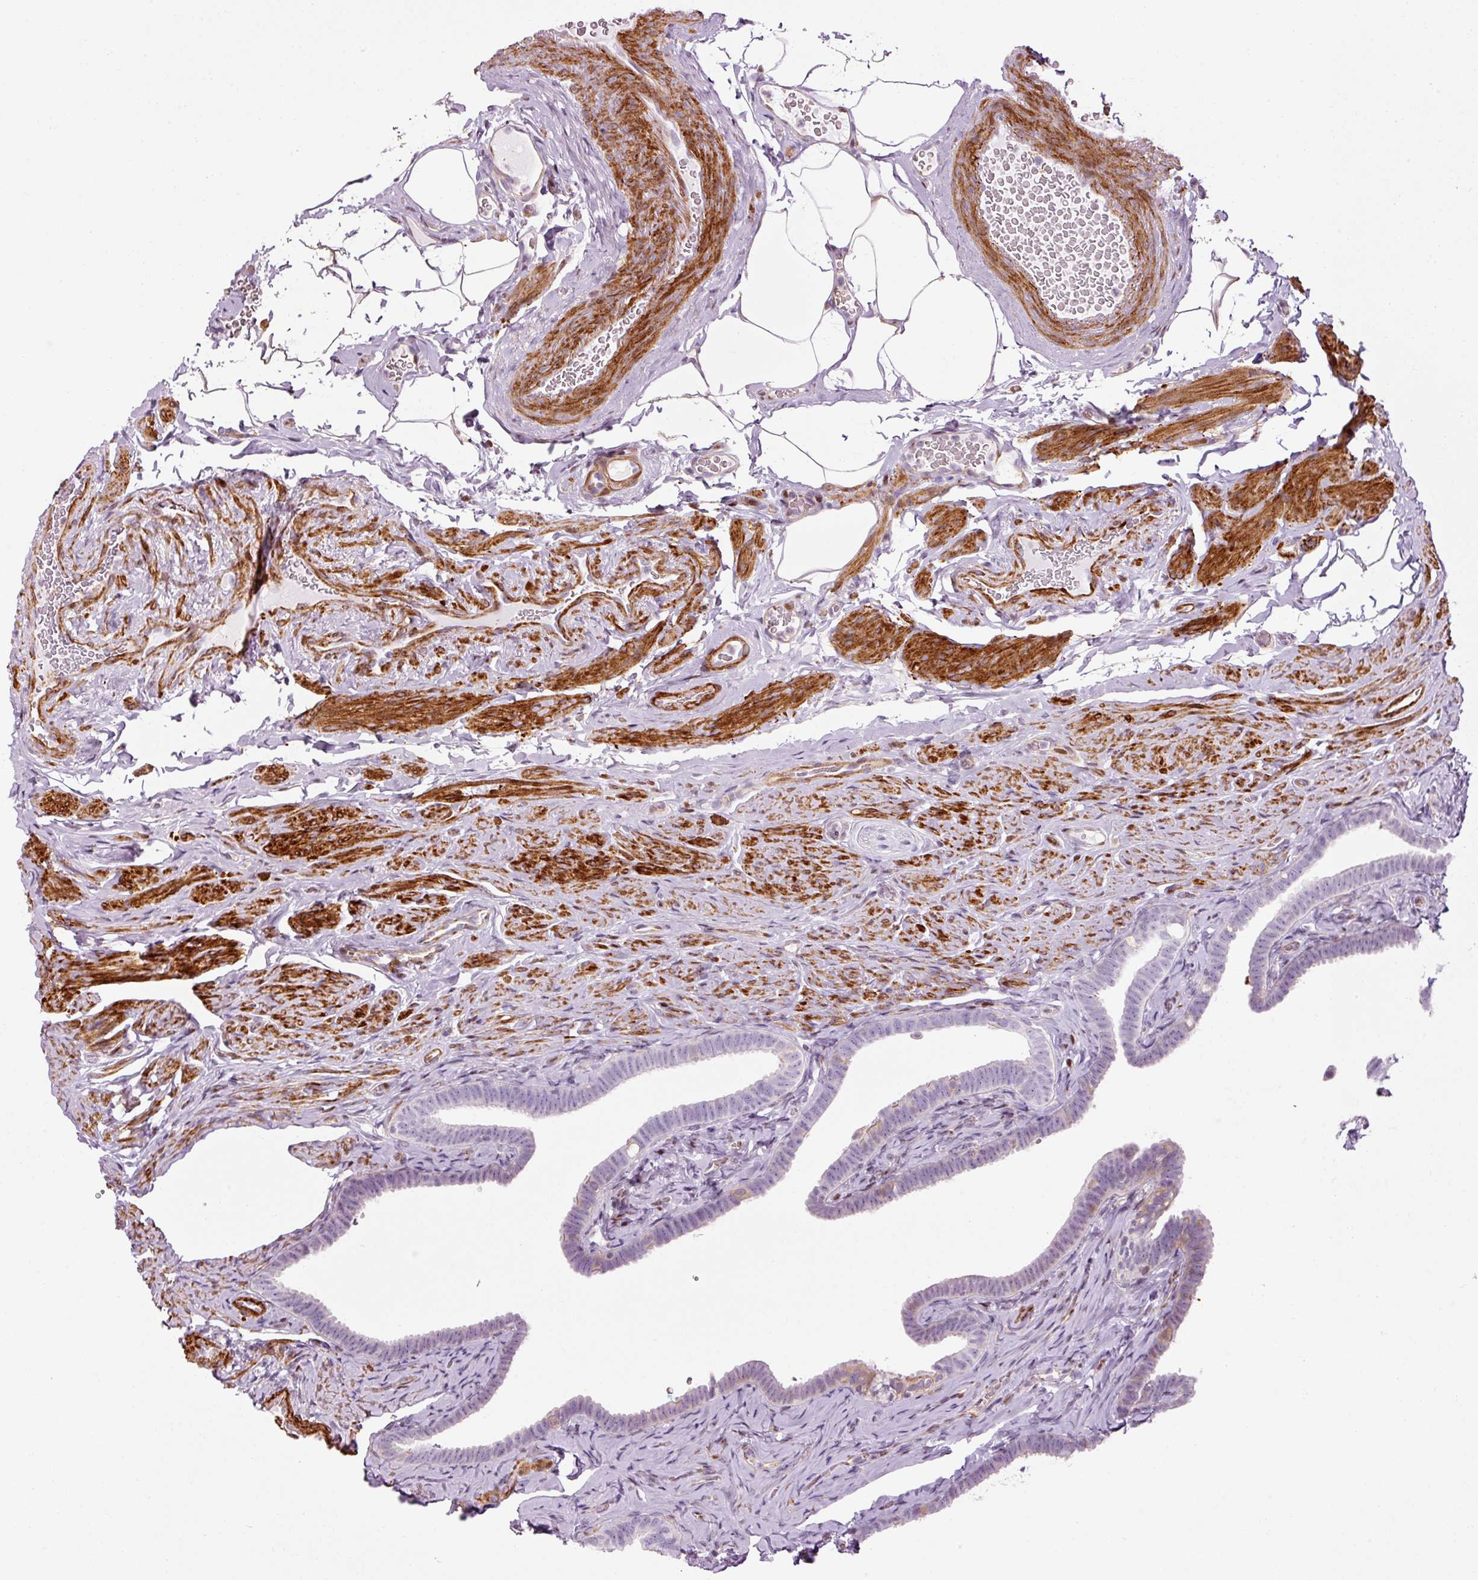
{"staining": {"intensity": "weak", "quantity": "<25%", "location": "cytoplasmic/membranous"}, "tissue": "fallopian tube", "cell_type": "Glandular cells", "image_type": "normal", "snomed": [{"axis": "morphology", "description": "Normal tissue, NOS"}, {"axis": "topography", "description": "Fallopian tube"}], "caption": "Fallopian tube was stained to show a protein in brown. There is no significant positivity in glandular cells. The staining was performed using DAB to visualize the protein expression in brown, while the nuclei were stained in blue with hematoxylin (Magnification: 20x).", "gene": "ANKRD20A1", "patient": {"sex": "female", "age": 69}}